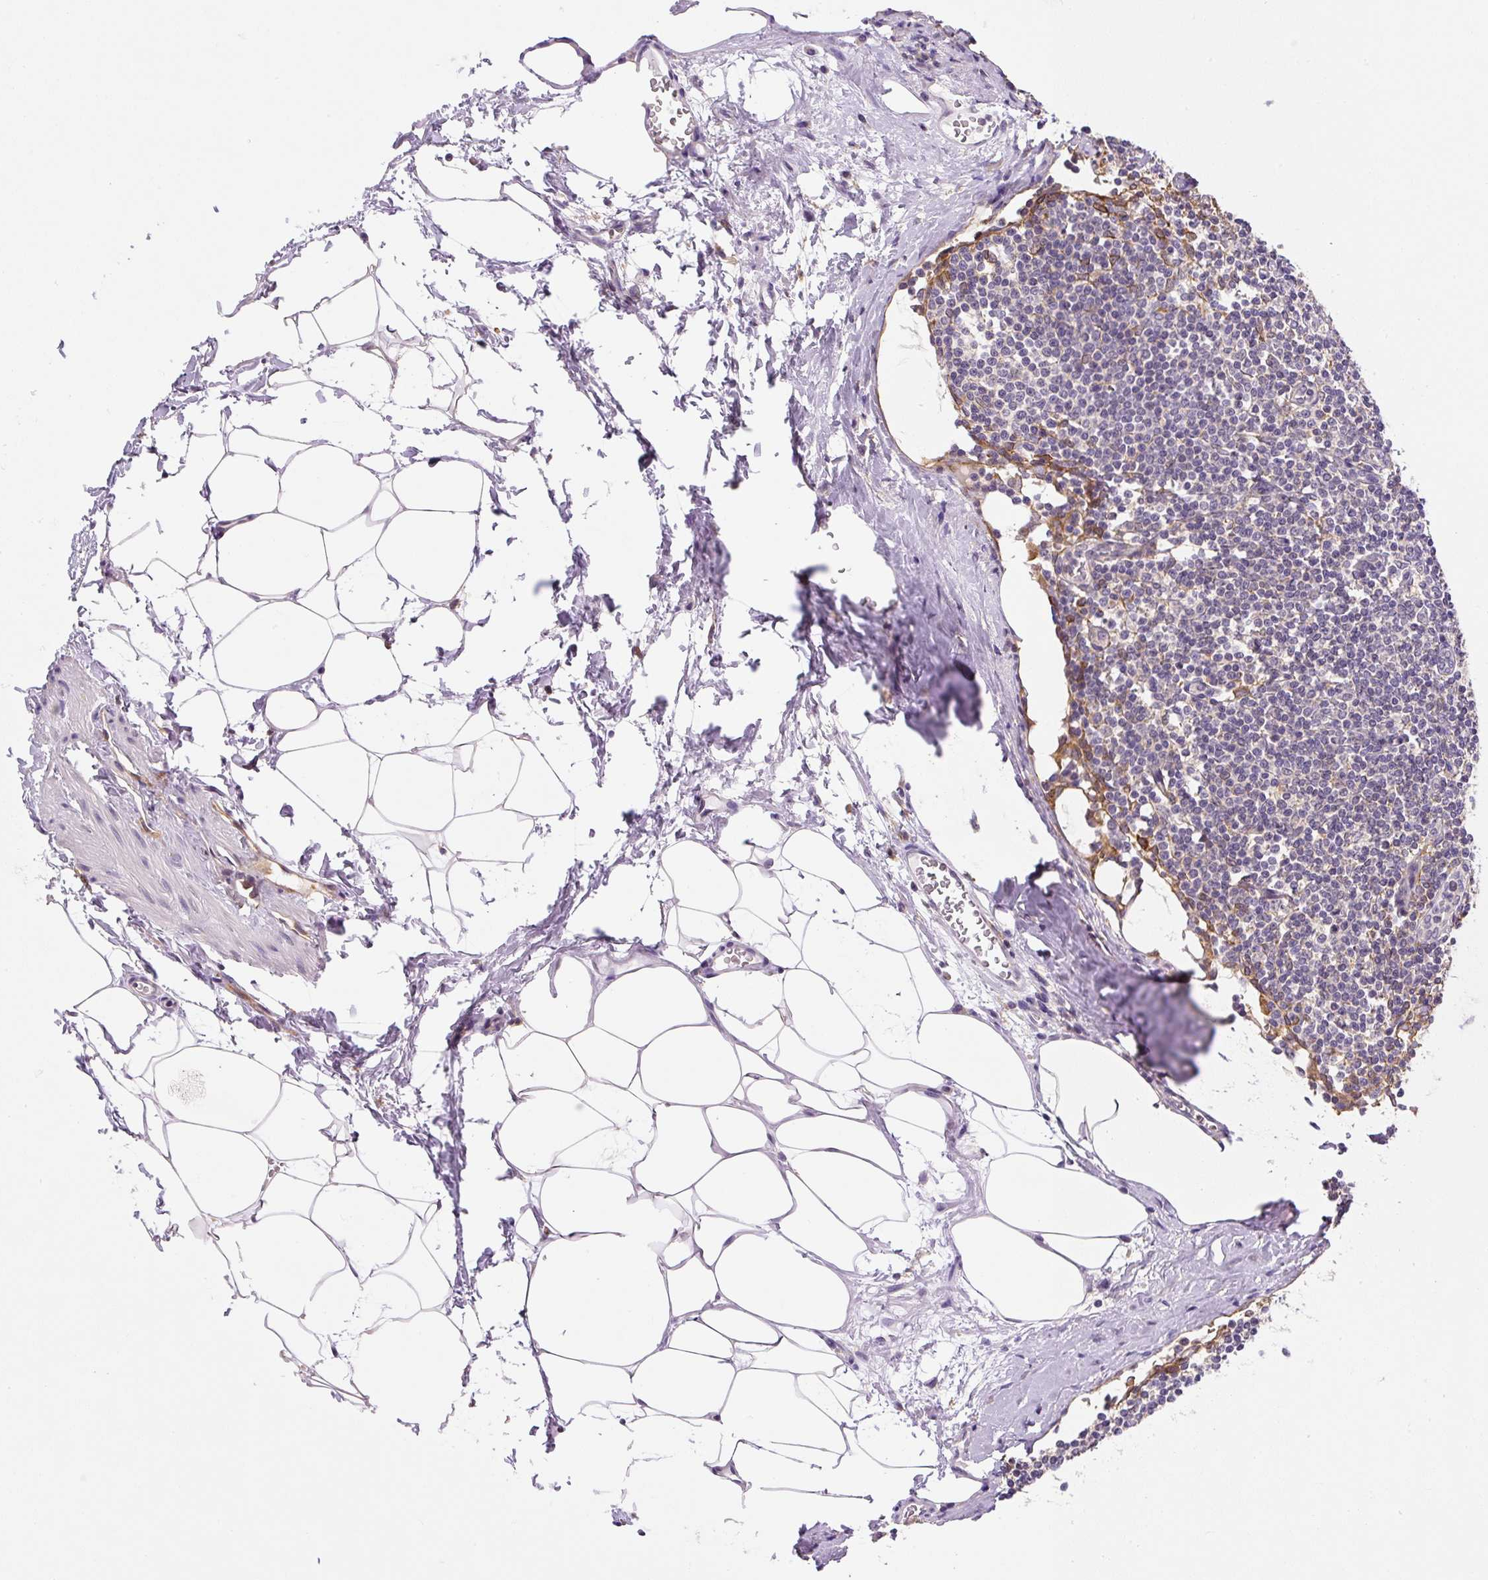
{"staining": {"intensity": "negative", "quantity": "none", "location": "none"}, "tissue": "lymph node", "cell_type": "Germinal center cells", "image_type": "normal", "snomed": [{"axis": "morphology", "description": "Normal tissue, NOS"}, {"axis": "topography", "description": "Lymph node"}], "caption": "Immunohistochemistry (IHC) photomicrograph of unremarkable lymph node stained for a protein (brown), which exhibits no expression in germinal center cells.", "gene": "PLA2G4A", "patient": {"sex": "female", "age": 59}}